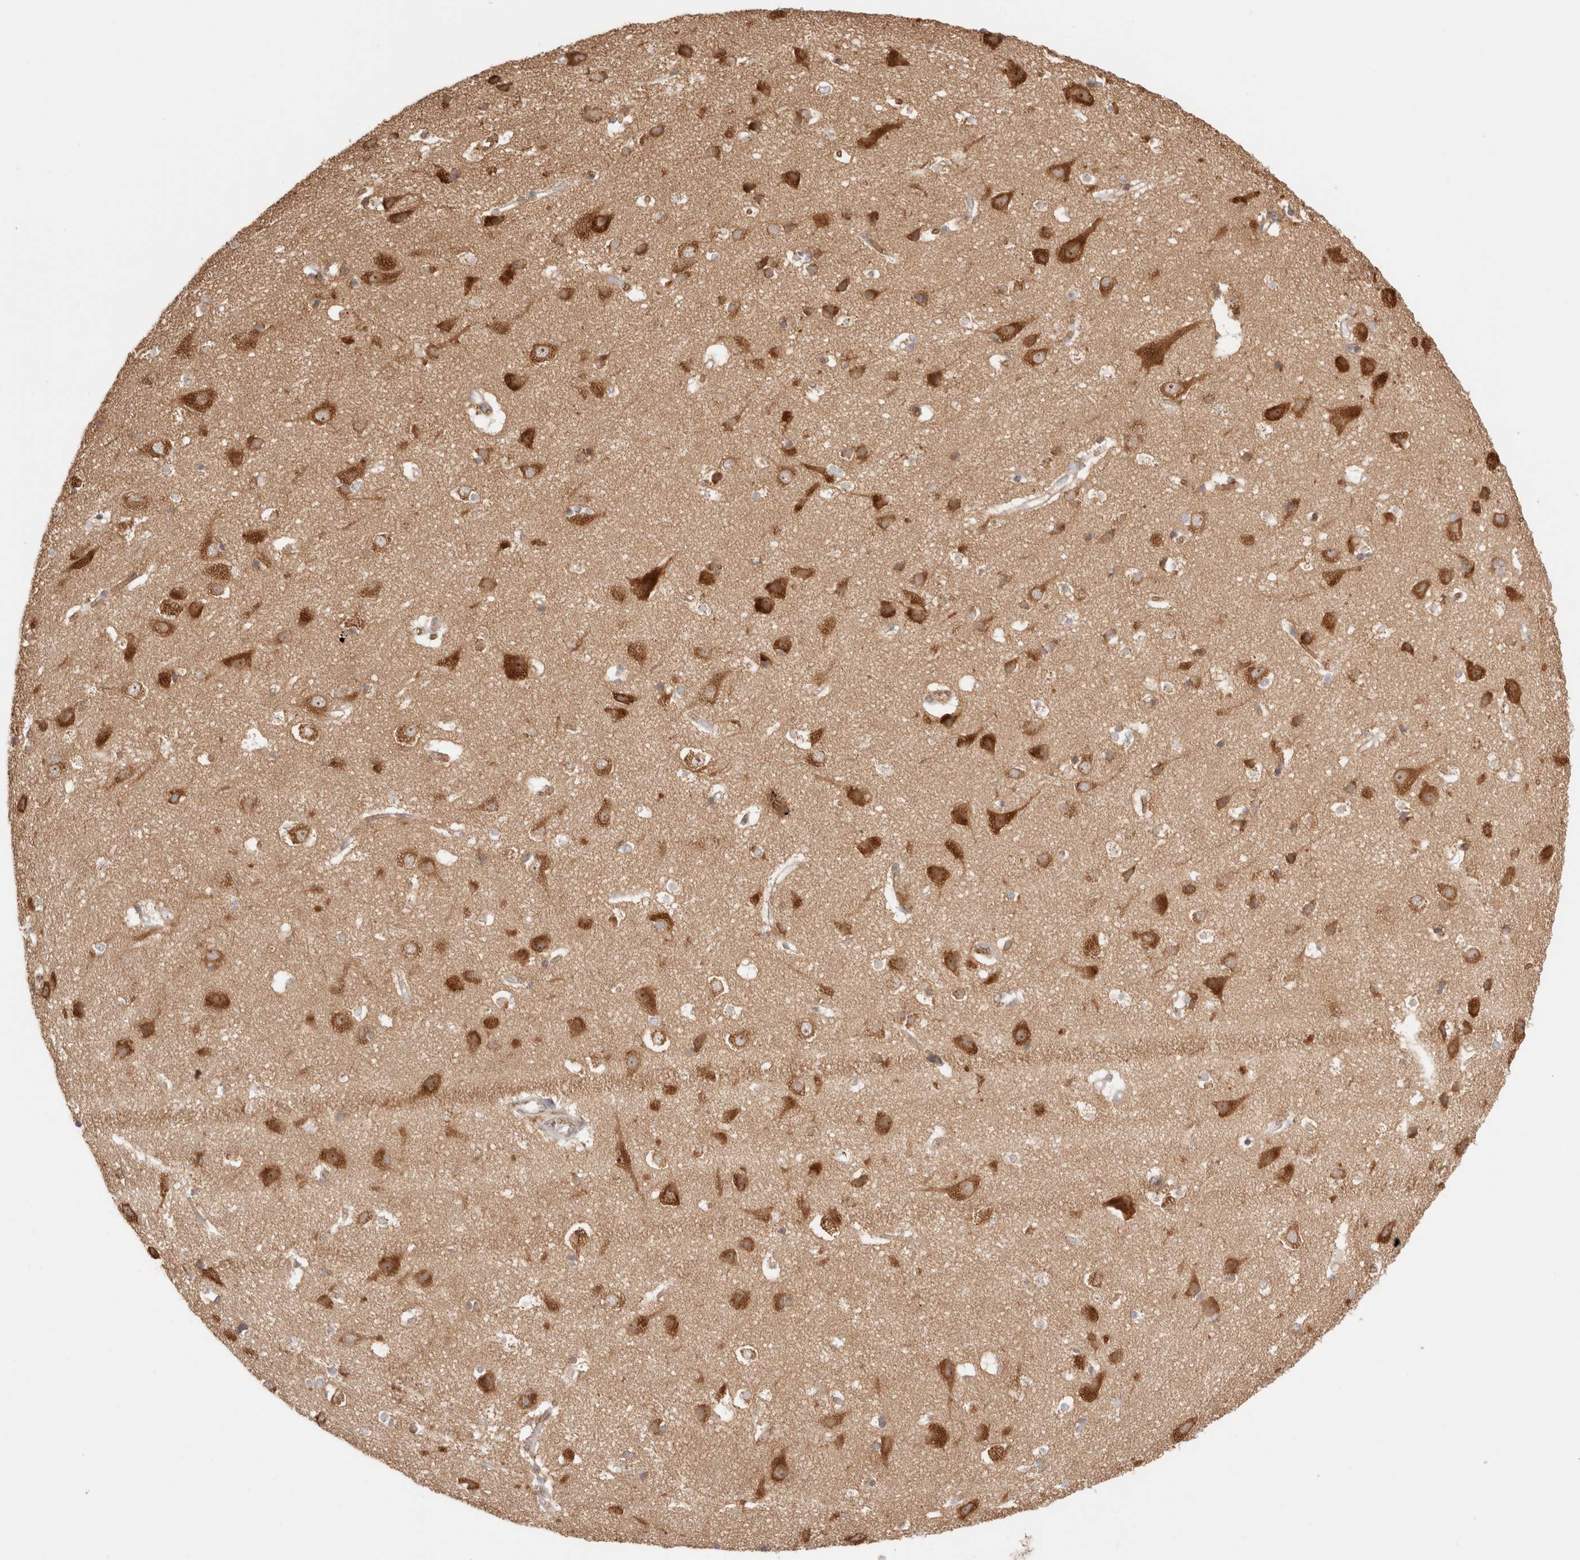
{"staining": {"intensity": "moderate", "quantity": "25%-75%", "location": "cytoplasmic/membranous"}, "tissue": "cerebral cortex", "cell_type": "Endothelial cells", "image_type": "normal", "snomed": [{"axis": "morphology", "description": "Normal tissue, NOS"}, {"axis": "topography", "description": "Cerebral cortex"}], "caption": "High-power microscopy captured an IHC image of normal cerebral cortex, revealing moderate cytoplasmic/membranous positivity in about 25%-75% of endothelial cells.", "gene": "UTS2B", "patient": {"sex": "male", "age": 54}}